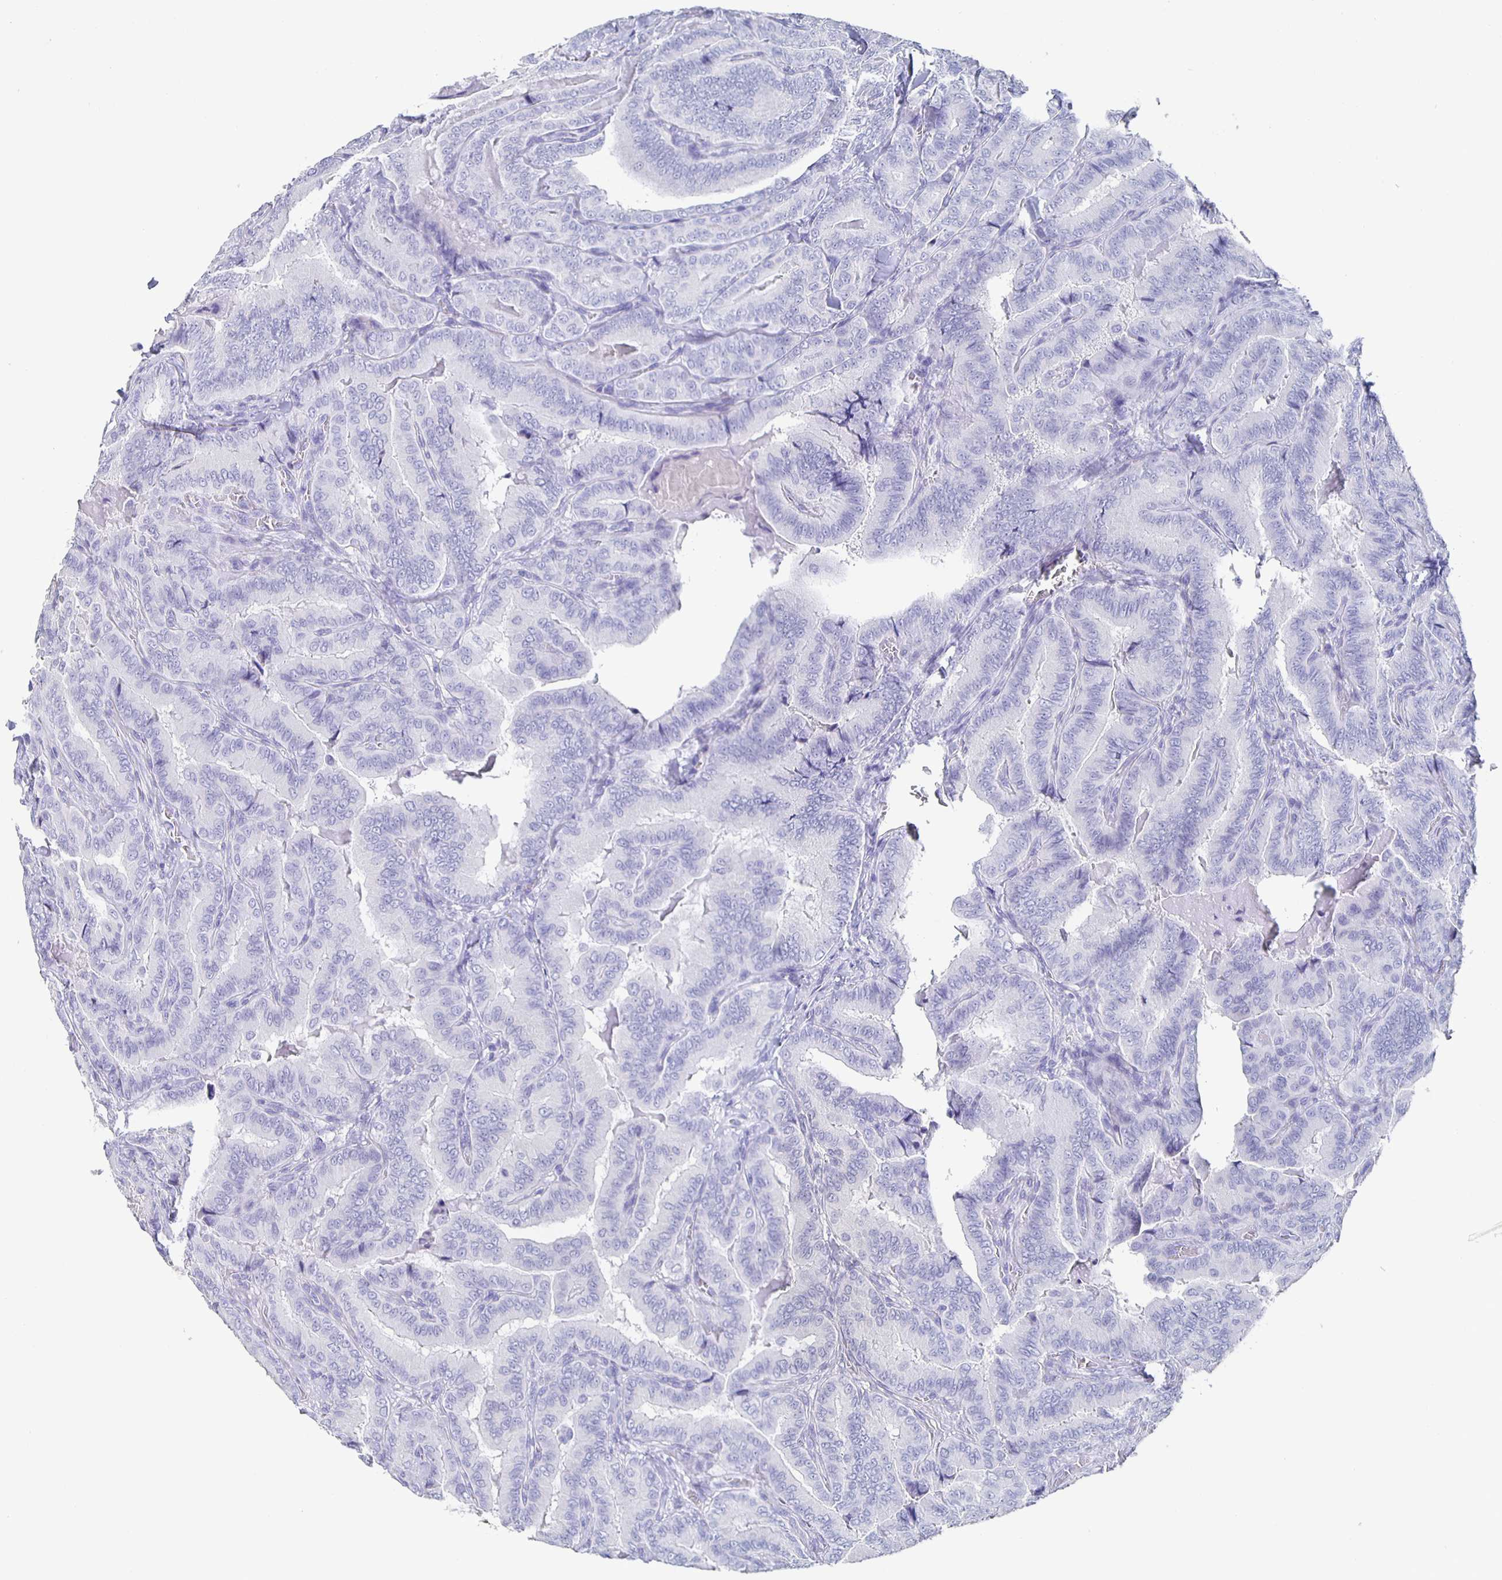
{"staining": {"intensity": "negative", "quantity": "none", "location": "none"}, "tissue": "thyroid cancer", "cell_type": "Tumor cells", "image_type": "cancer", "snomed": [{"axis": "morphology", "description": "Papillary adenocarcinoma, NOS"}, {"axis": "topography", "description": "Thyroid gland"}], "caption": "Histopathology image shows no protein positivity in tumor cells of thyroid papillary adenocarcinoma tissue.", "gene": "FGA", "patient": {"sex": "male", "age": 61}}